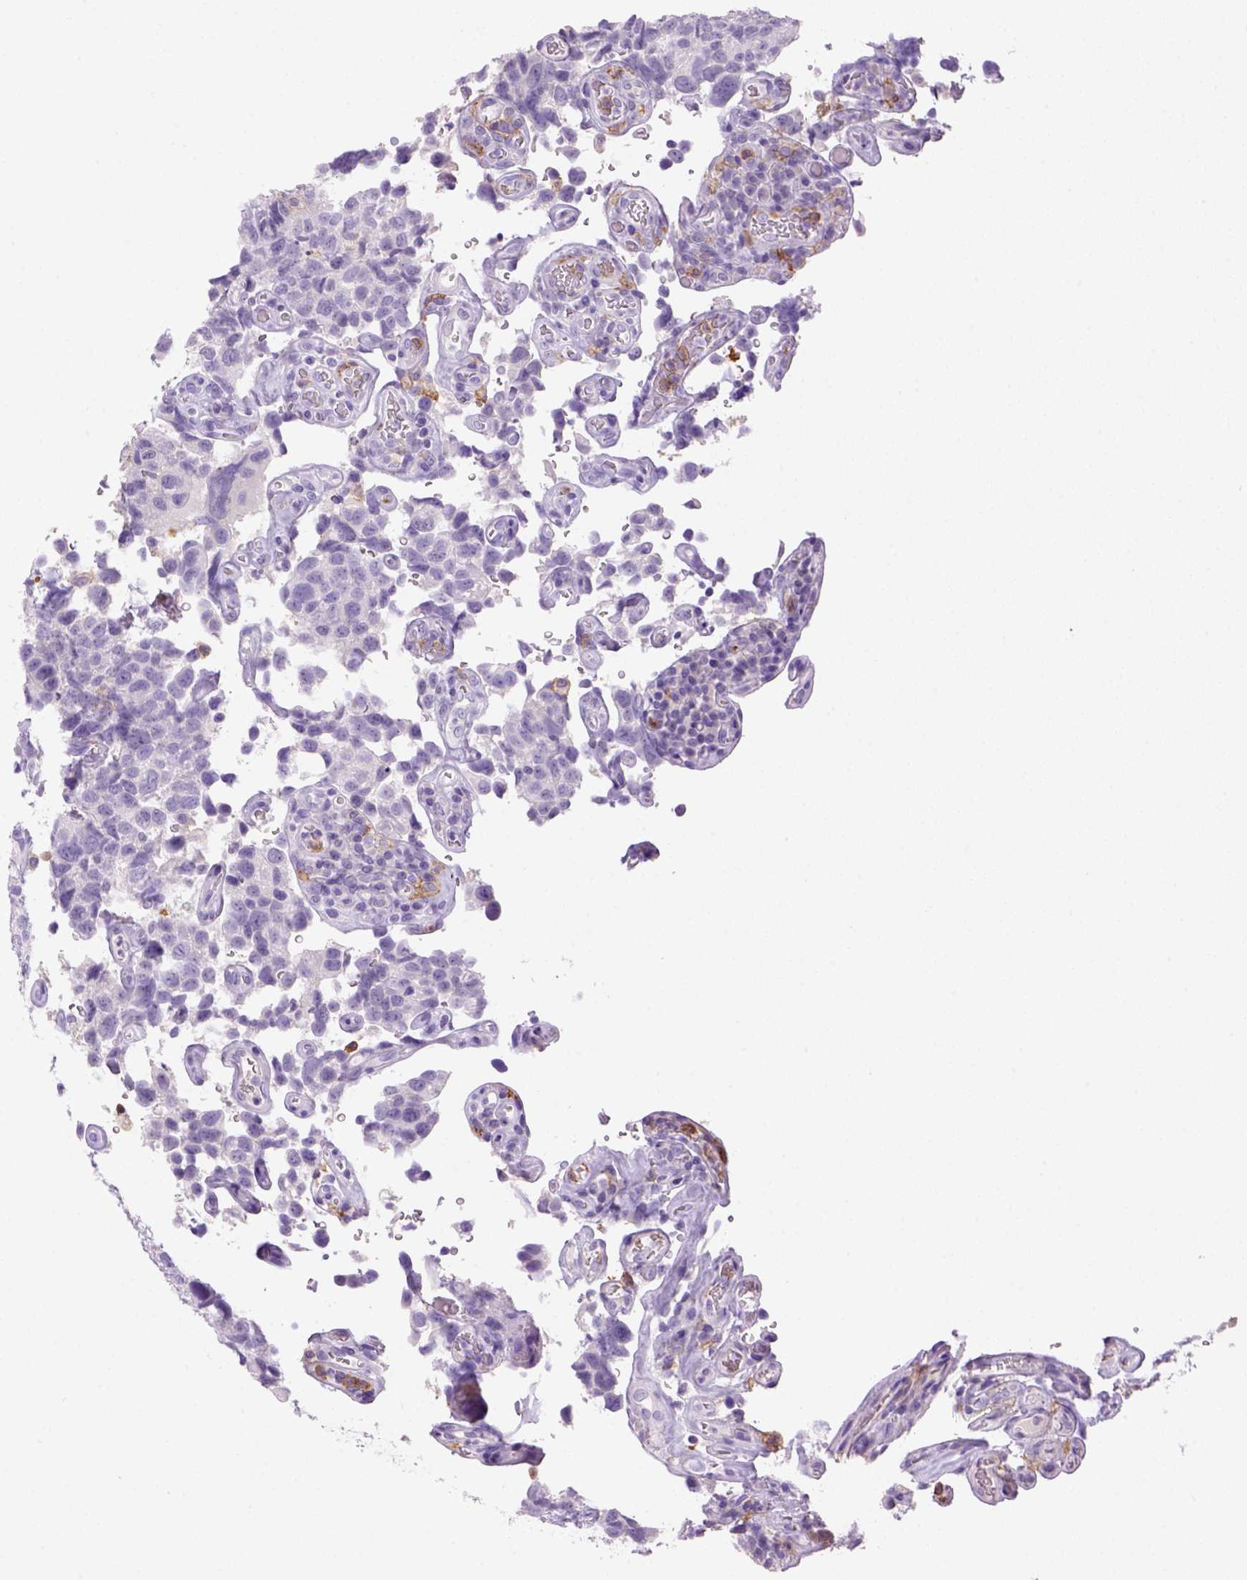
{"staining": {"intensity": "negative", "quantity": "none", "location": "none"}, "tissue": "urothelial cancer", "cell_type": "Tumor cells", "image_type": "cancer", "snomed": [{"axis": "morphology", "description": "Urothelial carcinoma, High grade"}, {"axis": "topography", "description": "Urinary bladder"}], "caption": "Protein analysis of high-grade urothelial carcinoma shows no significant staining in tumor cells.", "gene": "CD14", "patient": {"sex": "female", "age": 58}}